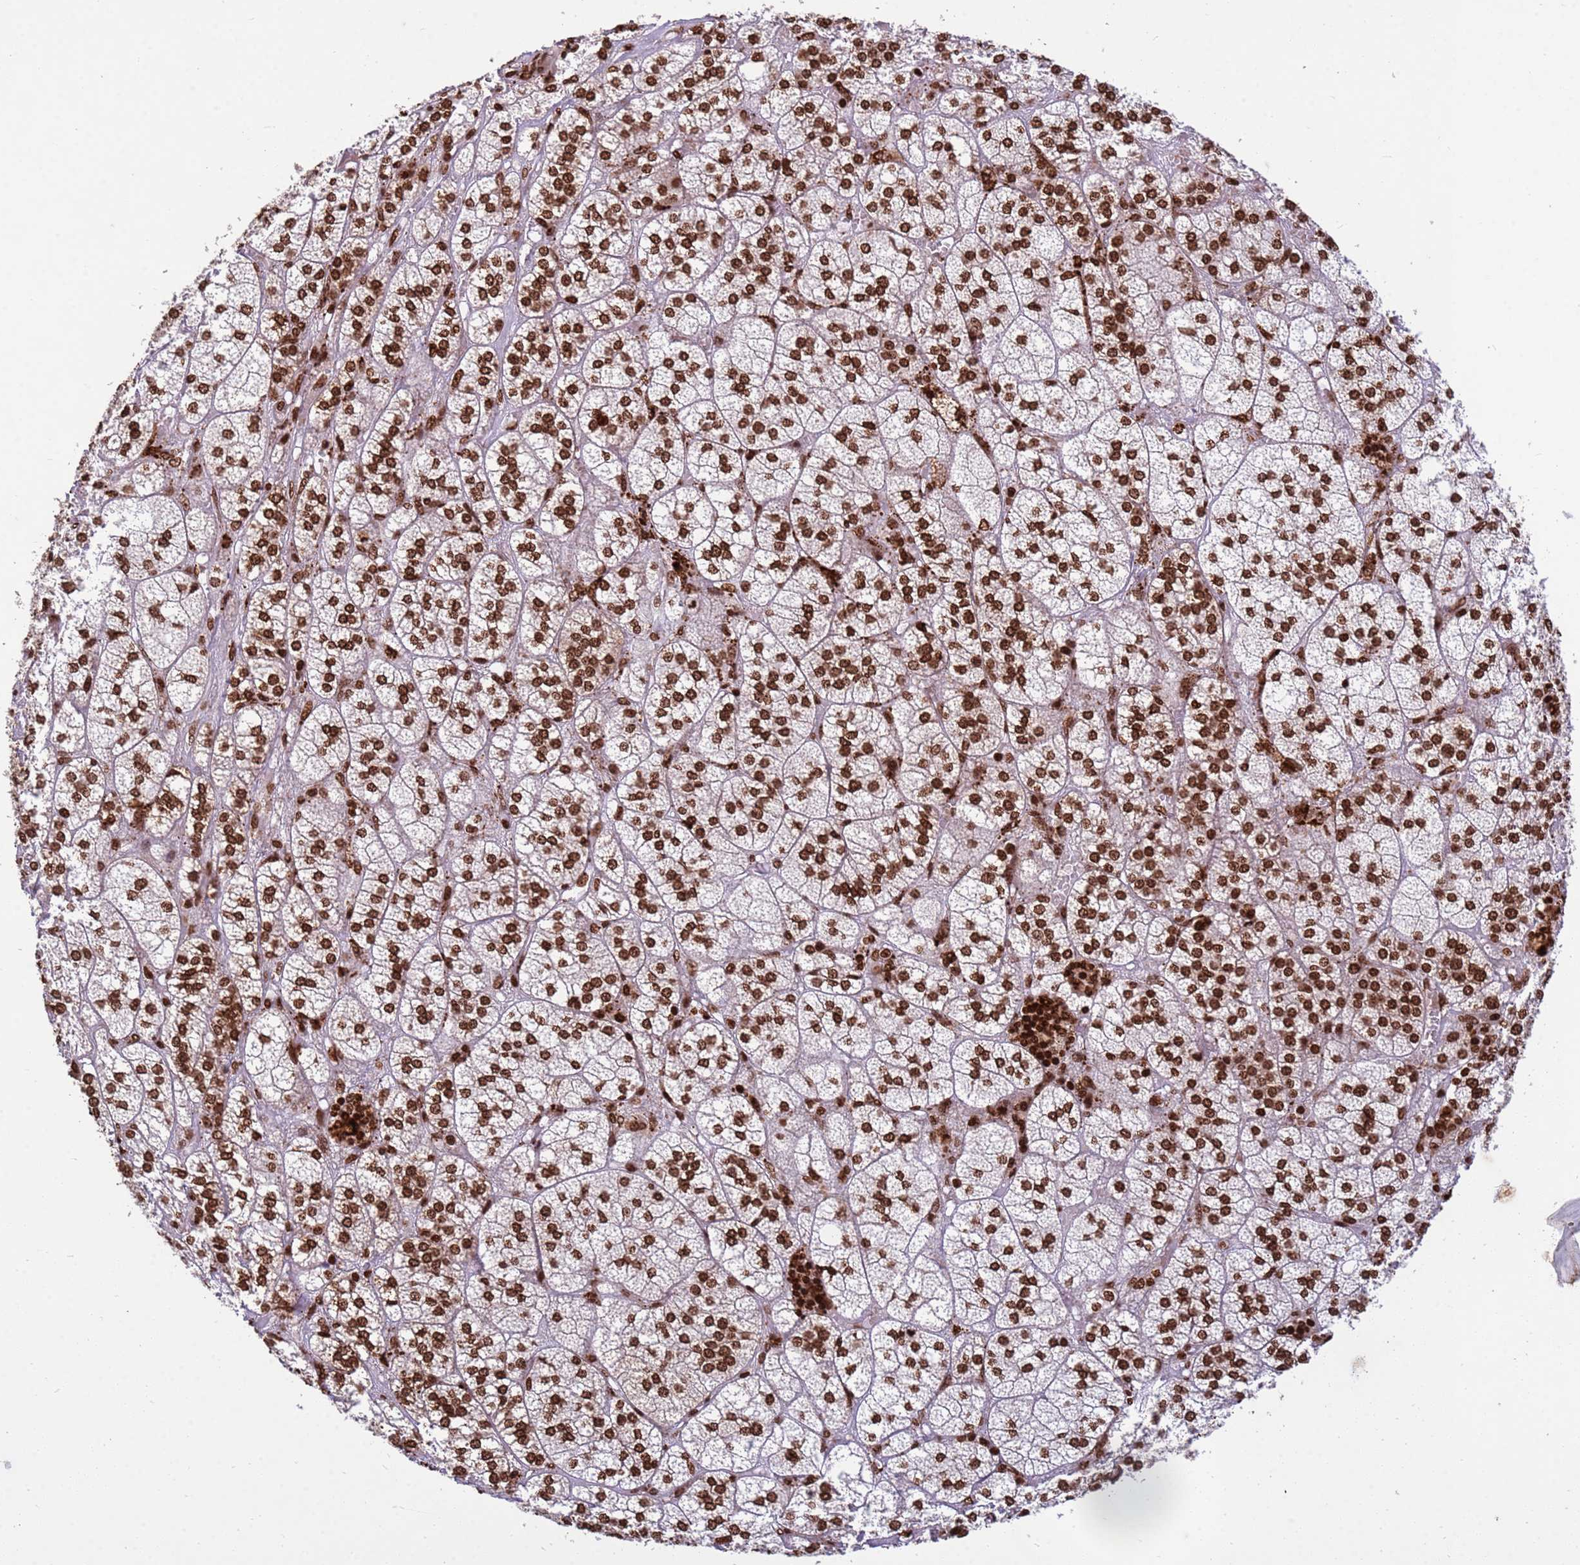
{"staining": {"intensity": "strong", "quantity": ">75%", "location": "nuclear"}, "tissue": "adrenal gland", "cell_type": "Glandular cells", "image_type": "normal", "snomed": [{"axis": "morphology", "description": "Normal tissue, NOS"}, {"axis": "topography", "description": "Adrenal gland"}], "caption": "Strong nuclear expression is seen in approximately >75% of glandular cells in benign adrenal gland. The protein of interest is stained brown, and the nuclei are stained in blue (DAB (3,3'-diaminobenzidine) IHC with brightfield microscopy, high magnification).", "gene": "H3", "patient": {"sex": "female", "age": 61}}